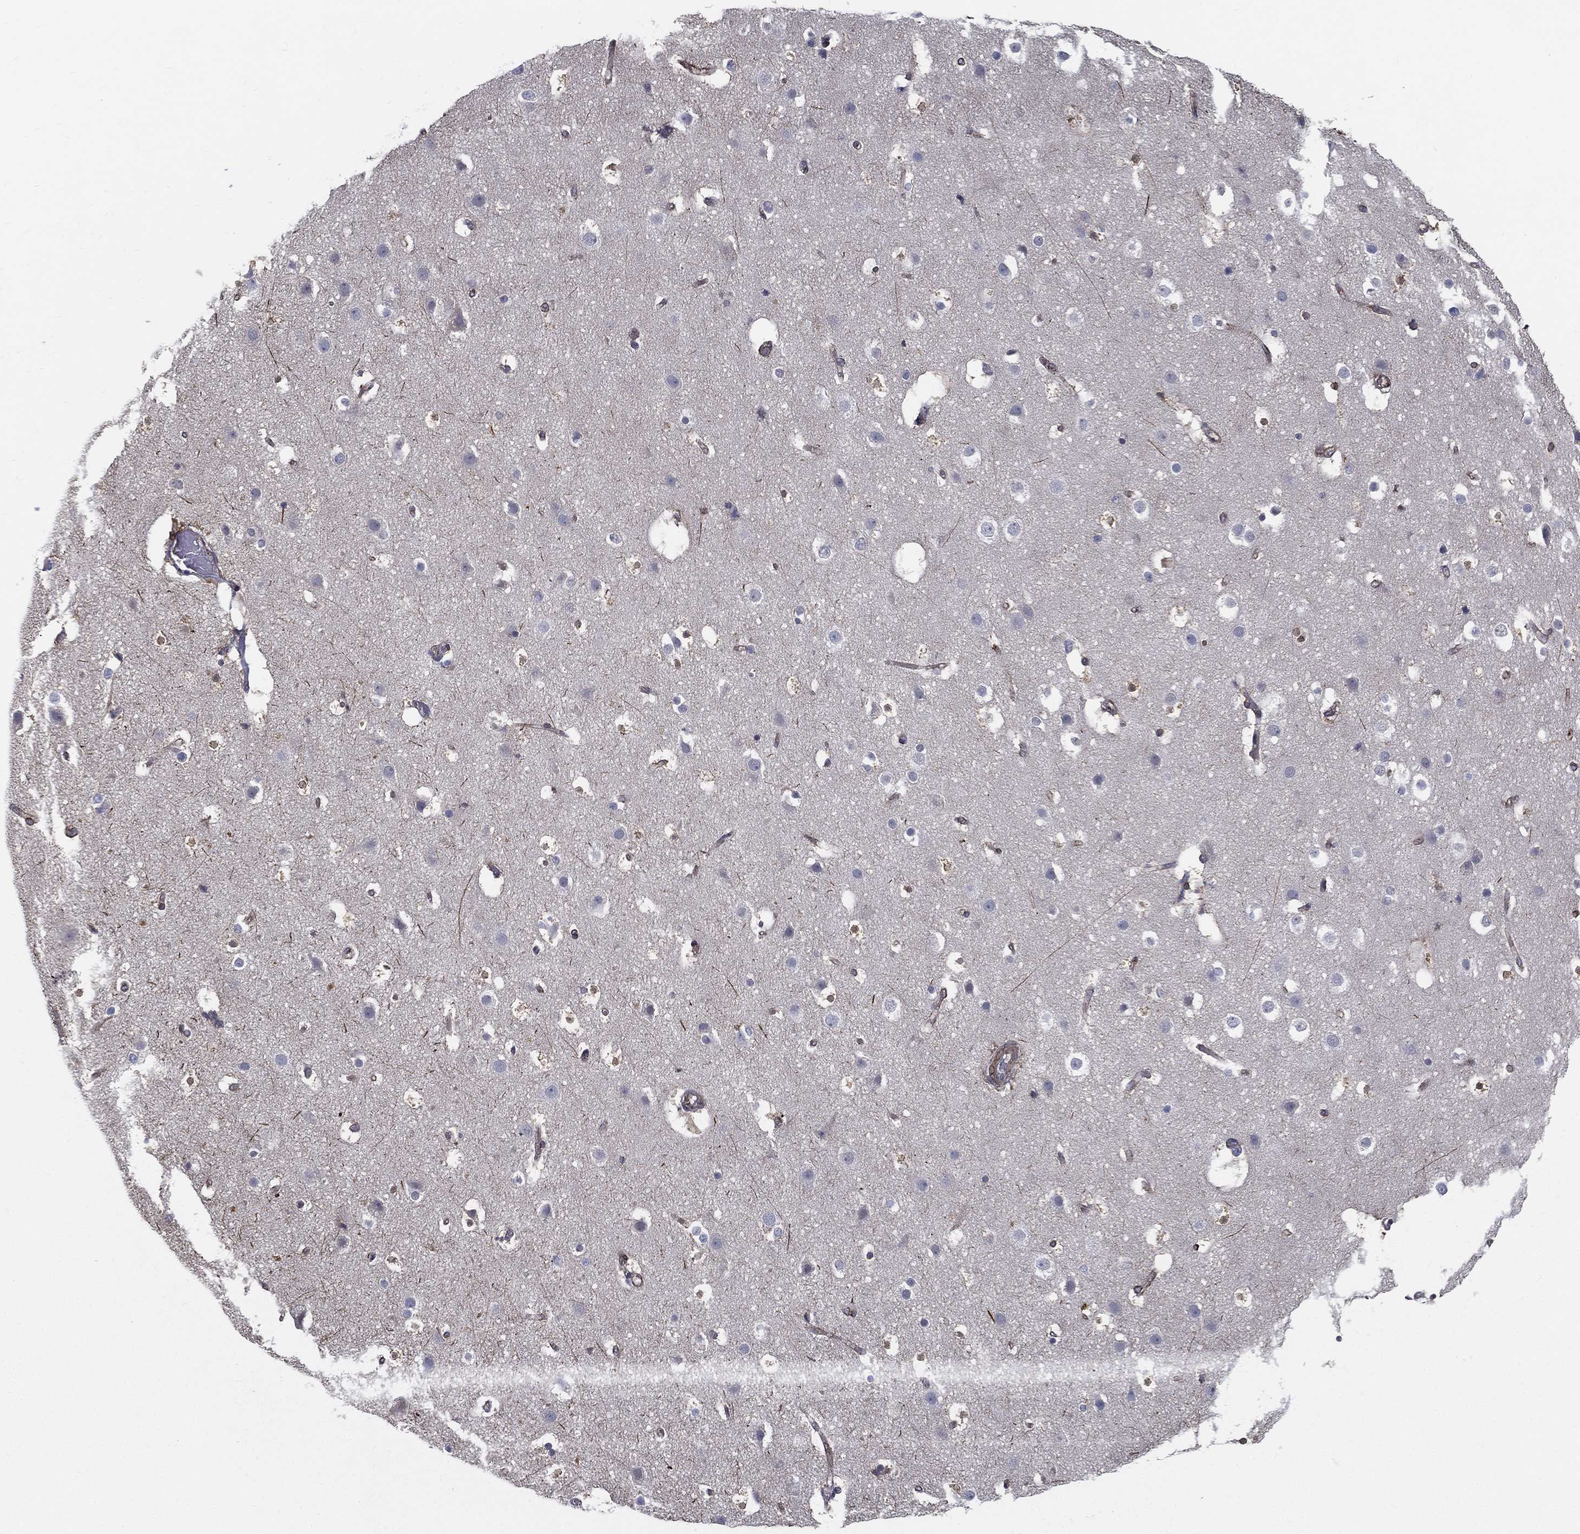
{"staining": {"intensity": "moderate", "quantity": "<25%", "location": "cytoplasmic/membranous"}, "tissue": "cerebral cortex", "cell_type": "Endothelial cells", "image_type": "normal", "snomed": [{"axis": "morphology", "description": "Normal tissue, NOS"}, {"axis": "topography", "description": "Cerebral cortex"}], "caption": "This is an image of immunohistochemistry (IHC) staining of normal cerebral cortex, which shows moderate staining in the cytoplasmic/membranous of endothelial cells.", "gene": "LRRC56", "patient": {"sex": "female", "age": 52}}